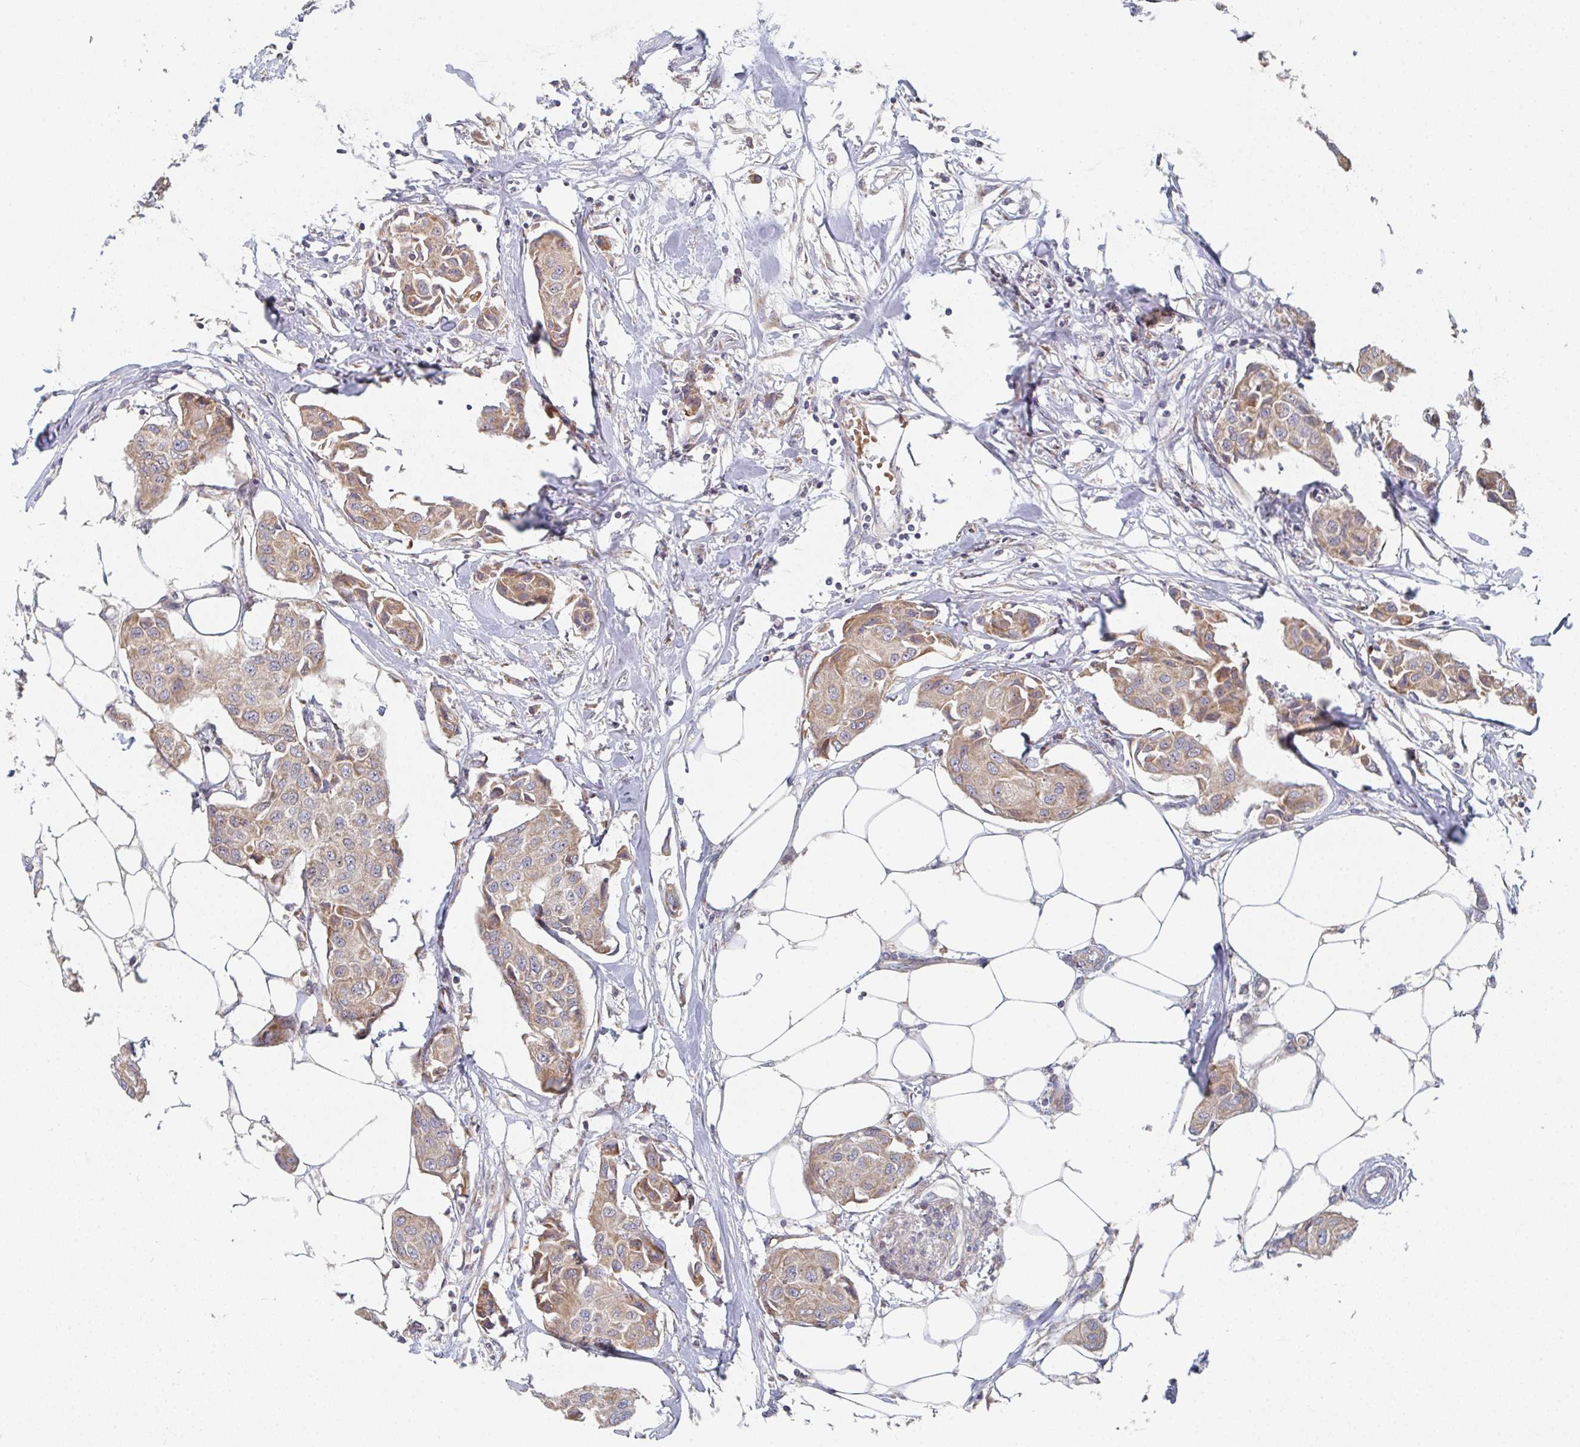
{"staining": {"intensity": "moderate", "quantity": ">75%", "location": "cytoplasmic/membranous"}, "tissue": "breast cancer", "cell_type": "Tumor cells", "image_type": "cancer", "snomed": [{"axis": "morphology", "description": "Duct carcinoma"}, {"axis": "topography", "description": "Breast"}, {"axis": "topography", "description": "Lymph node"}], "caption": "A brown stain labels moderate cytoplasmic/membranous positivity of a protein in human breast cancer tumor cells. (Brightfield microscopy of DAB IHC at high magnification).", "gene": "ELOVL1", "patient": {"sex": "female", "age": 80}}